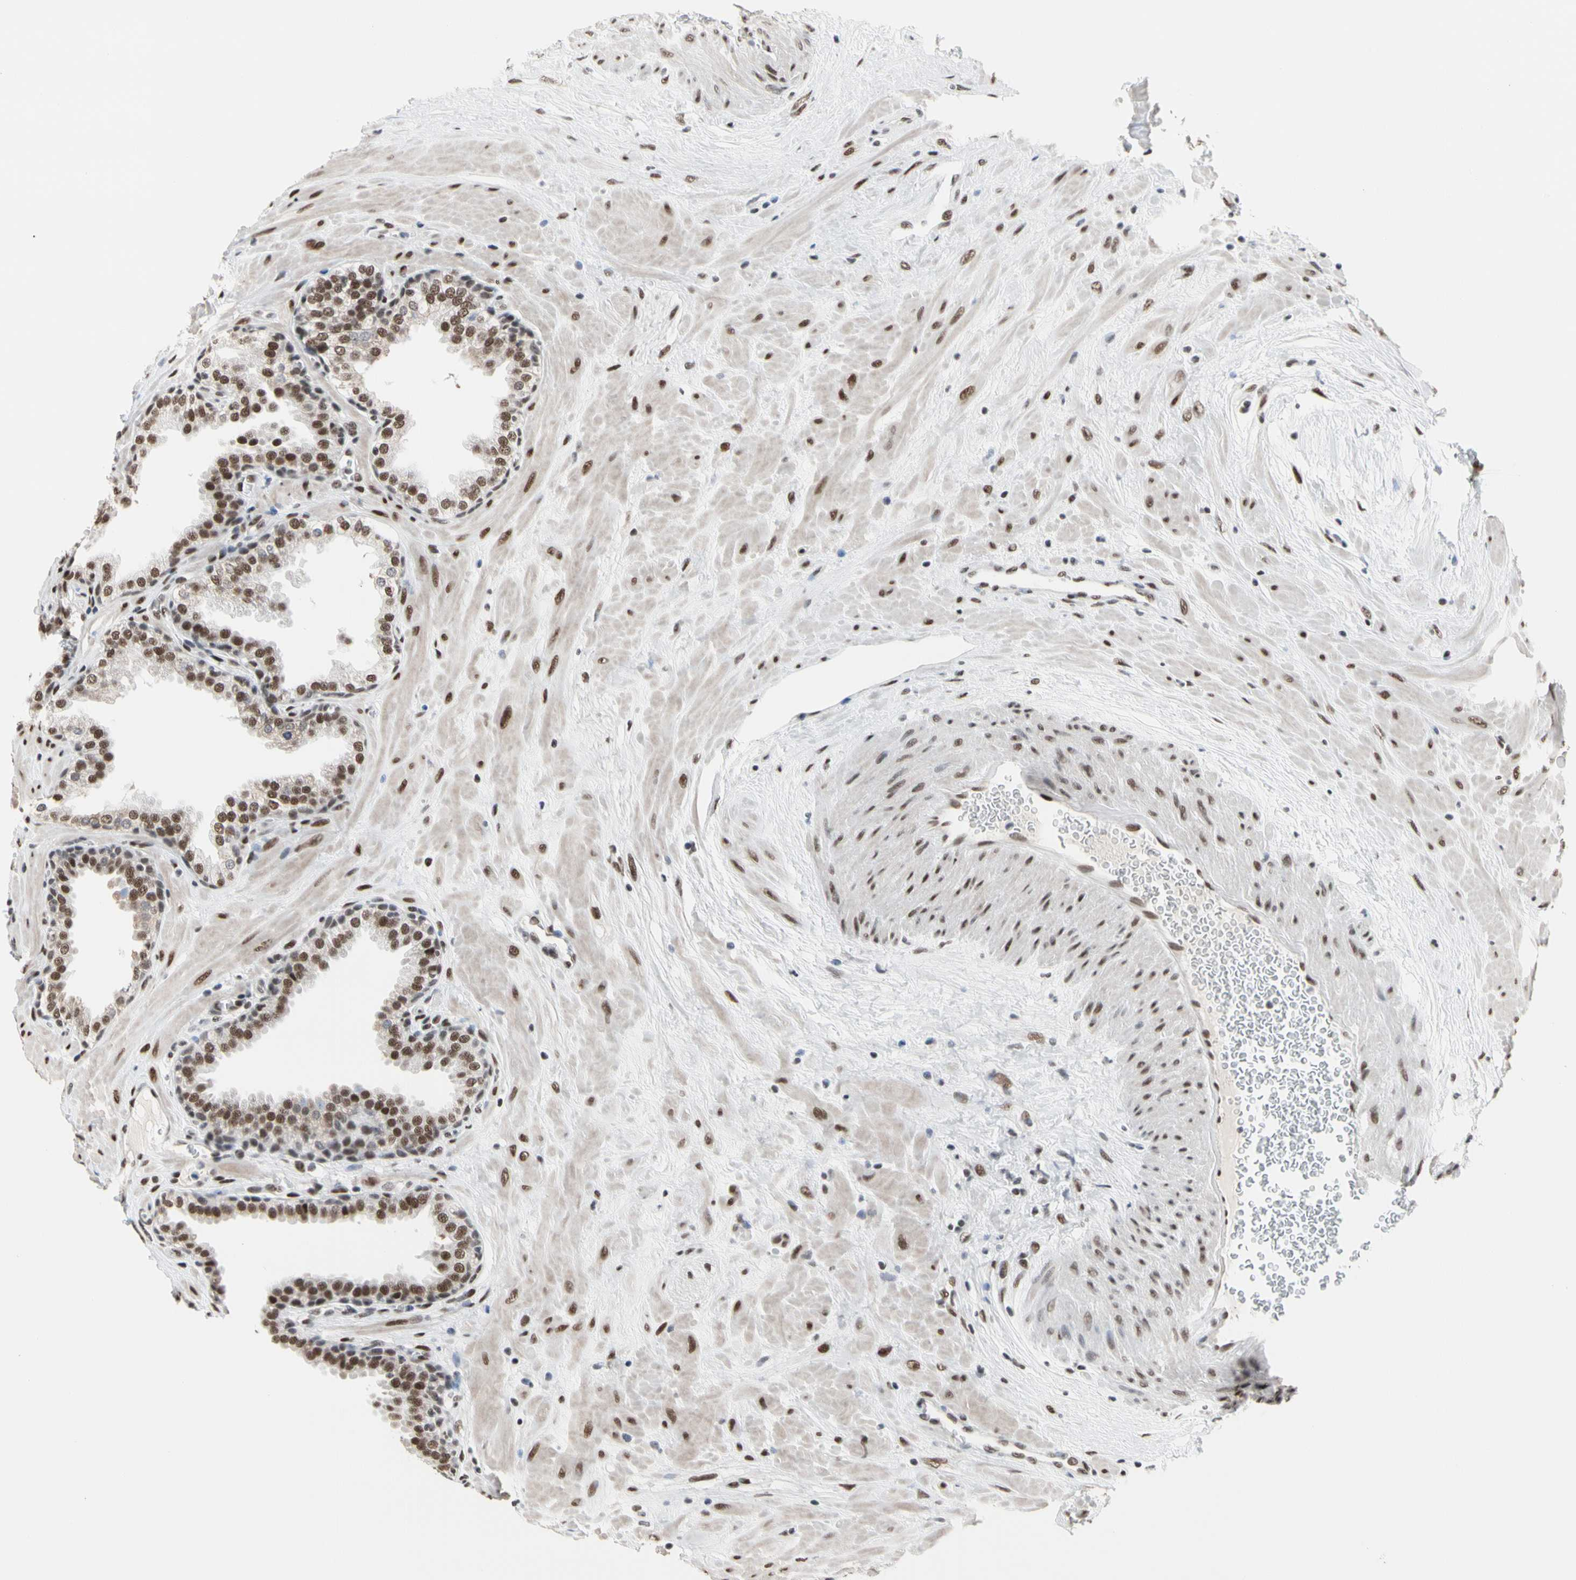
{"staining": {"intensity": "moderate", "quantity": ">75%", "location": "nuclear"}, "tissue": "prostate", "cell_type": "Glandular cells", "image_type": "normal", "snomed": [{"axis": "morphology", "description": "Normal tissue, NOS"}, {"axis": "topography", "description": "Prostate"}], "caption": "This is an image of IHC staining of normal prostate, which shows moderate staining in the nuclear of glandular cells.", "gene": "FAM98B", "patient": {"sex": "male", "age": 51}}